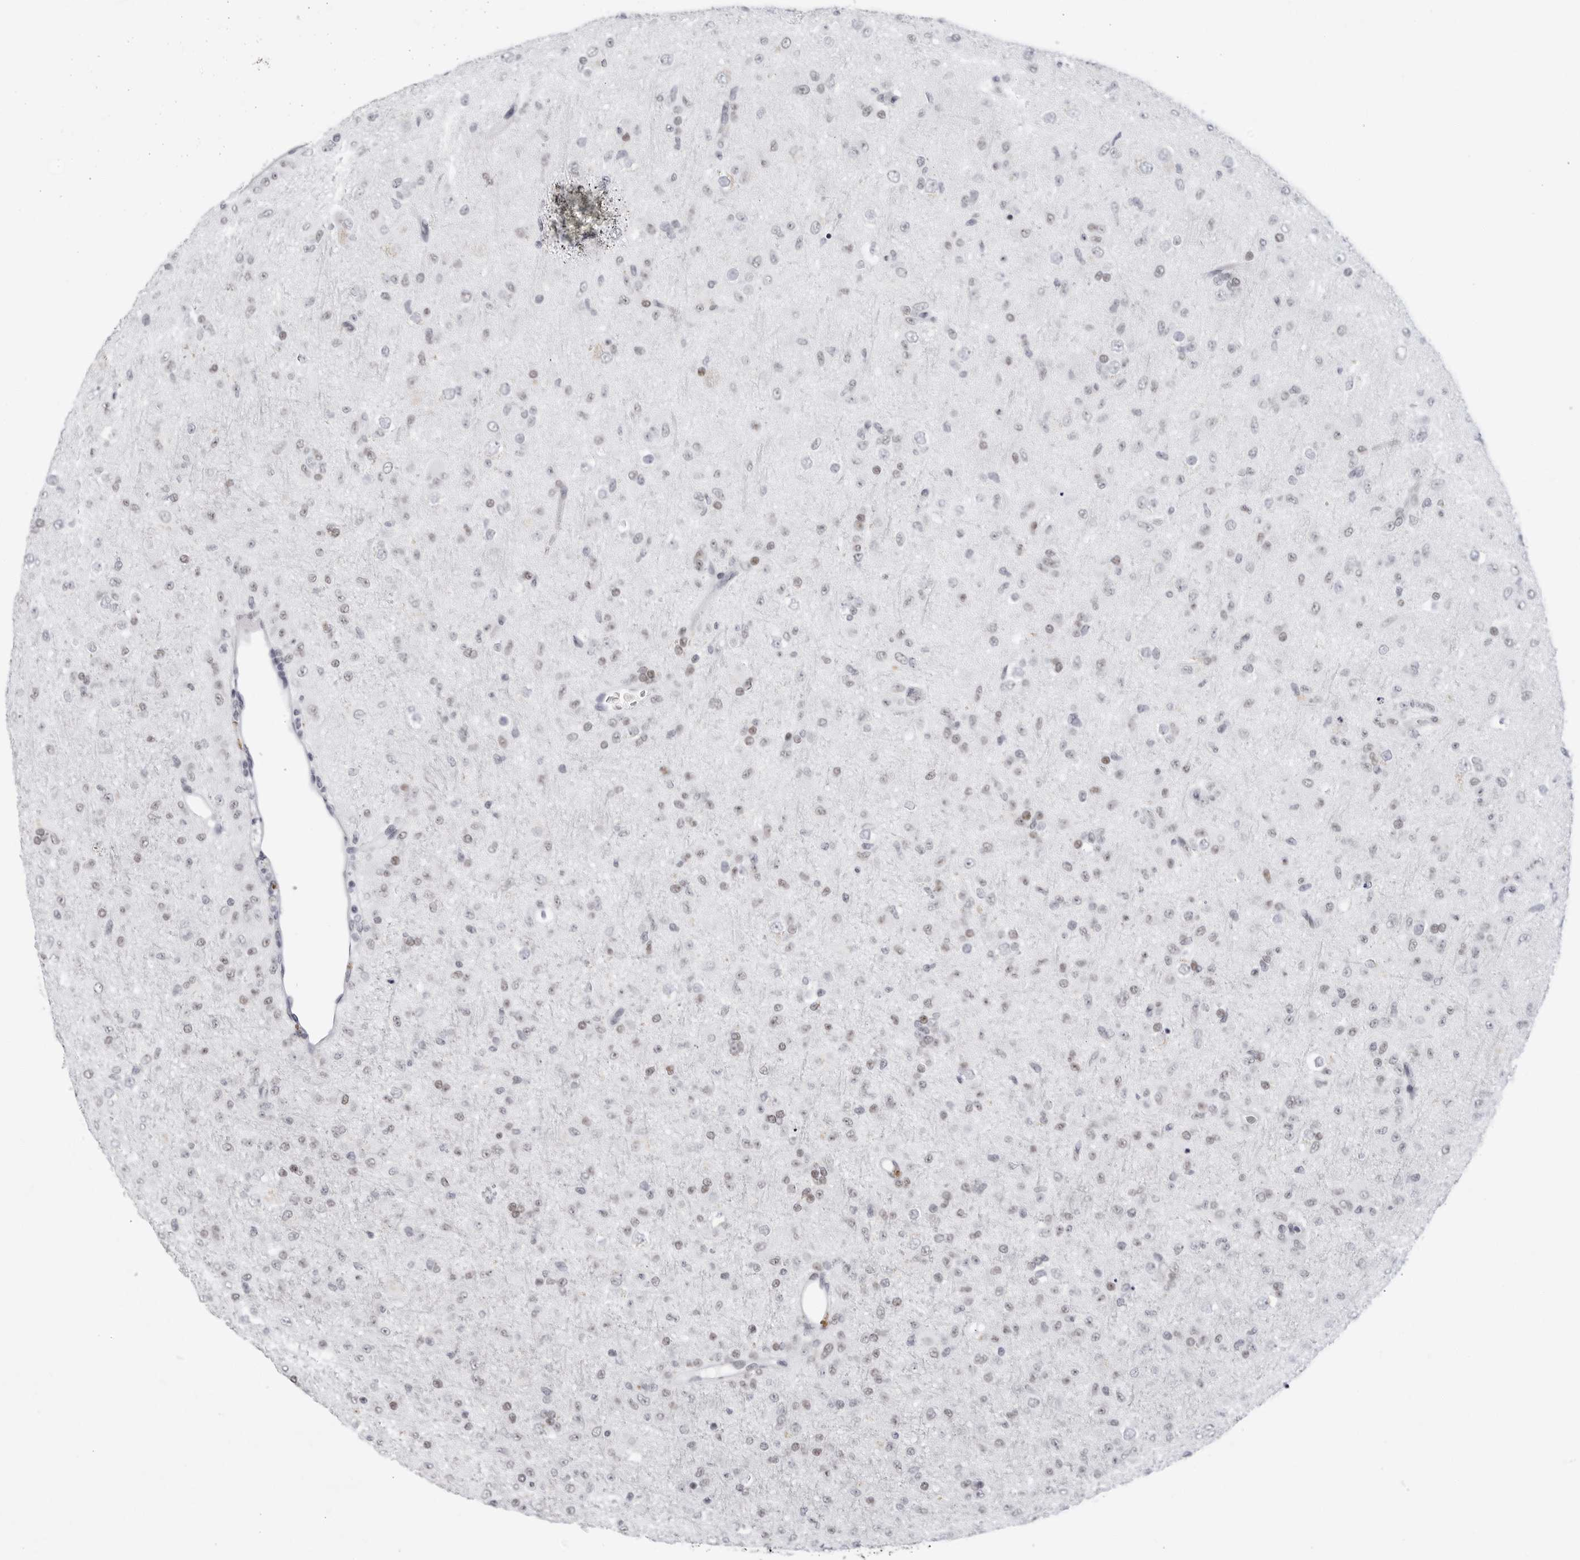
{"staining": {"intensity": "weak", "quantity": "25%-75%", "location": "nuclear"}, "tissue": "glioma", "cell_type": "Tumor cells", "image_type": "cancer", "snomed": [{"axis": "morphology", "description": "Glioma, malignant, Low grade"}, {"axis": "topography", "description": "Brain"}], "caption": "High-magnification brightfield microscopy of glioma stained with DAB (3,3'-diaminobenzidine) (brown) and counterstained with hematoxylin (blue). tumor cells exhibit weak nuclear positivity is present in about25%-75% of cells.", "gene": "VEZF1", "patient": {"sex": "male", "age": 65}}